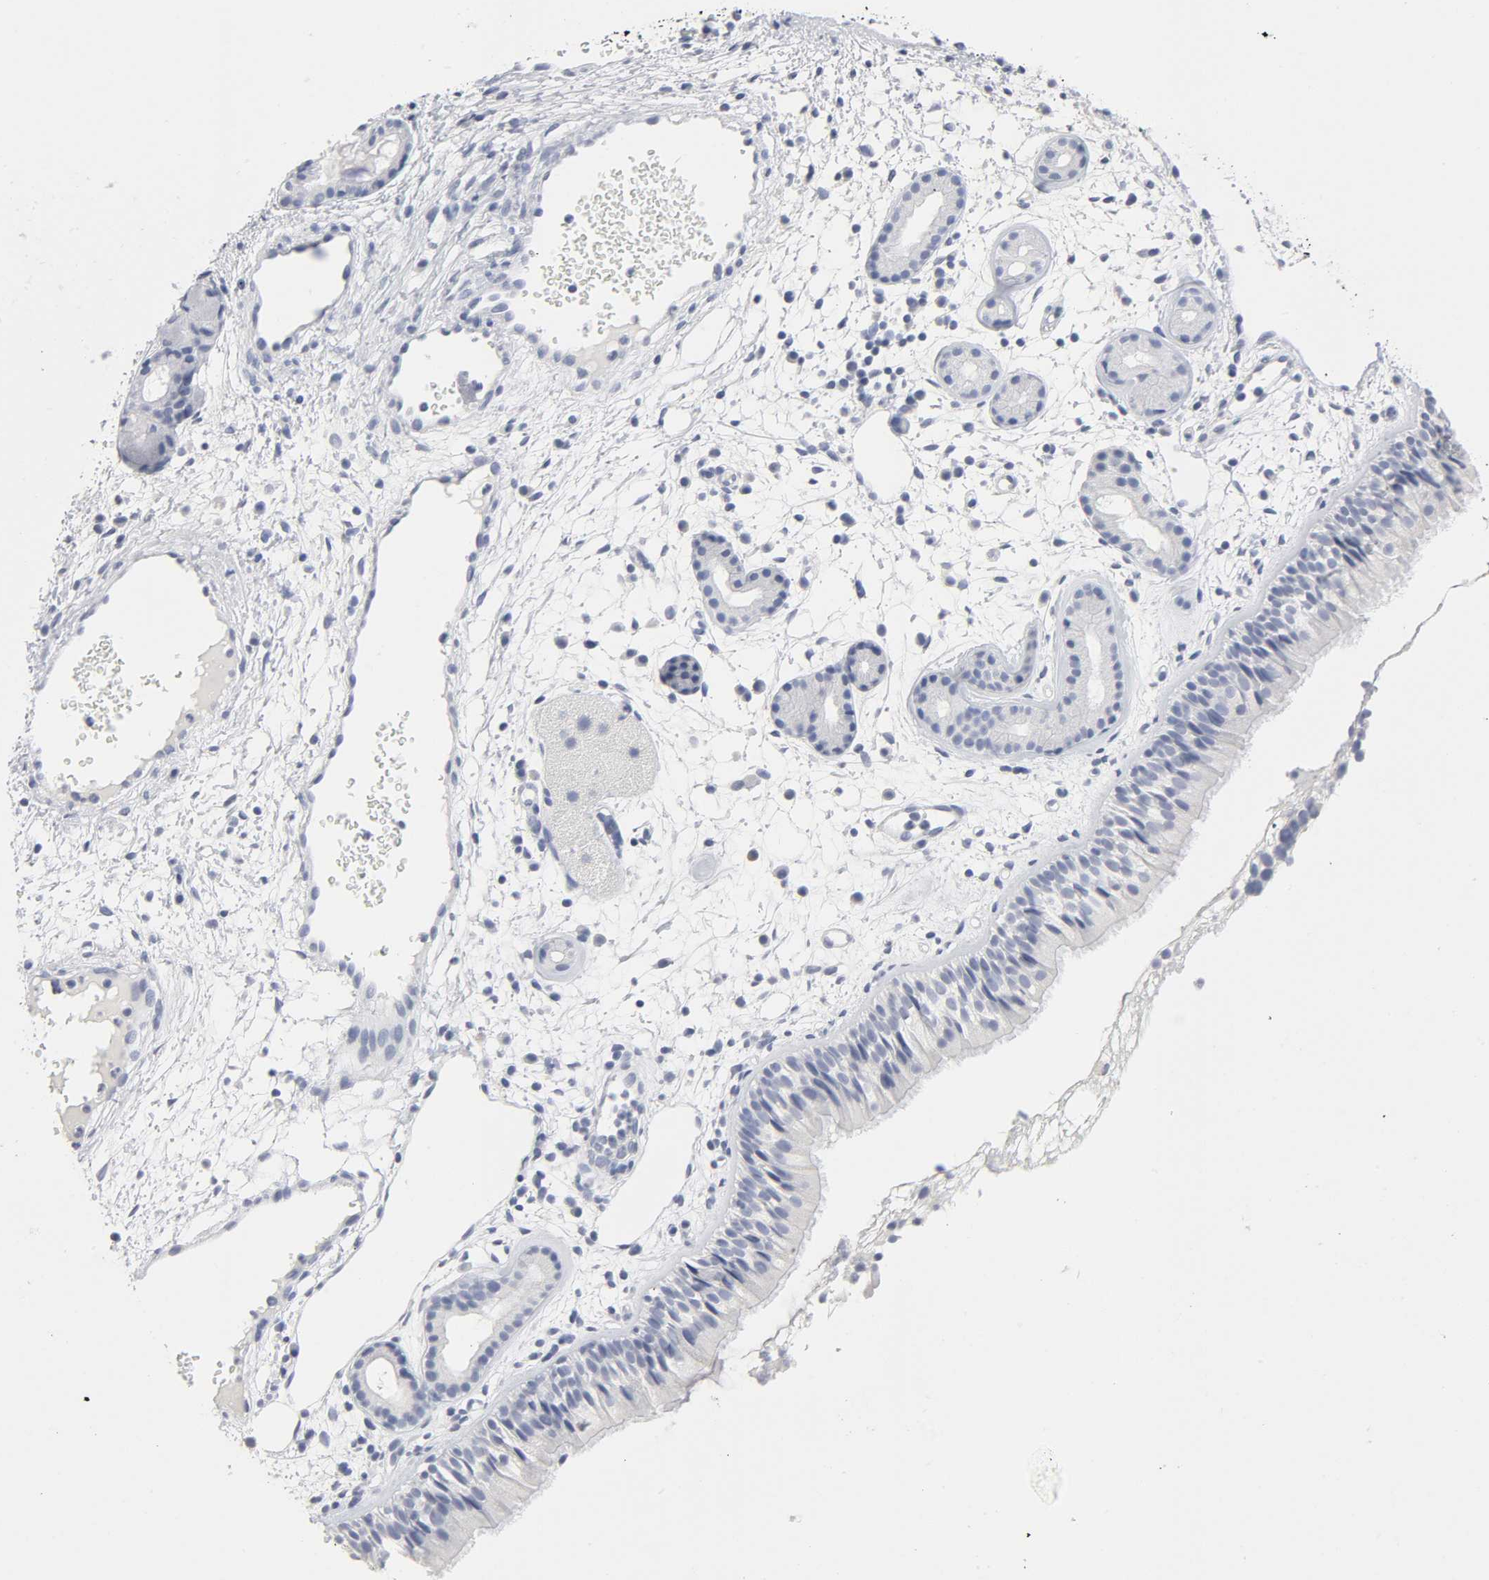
{"staining": {"intensity": "negative", "quantity": "none", "location": "none"}, "tissue": "nasopharynx", "cell_type": "Respiratory epithelial cells", "image_type": "normal", "snomed": [{"axis": "morphology", "description": "Normal tissue, NOS"}, {"axis": "morphology", "description": "Inflammation, NOS"}, {"axis": "topography", "description": "Nasopharynx"}], "caption": "A photomicrograph of nasopharynx stained for a protein reveals no brown staining in respiratory epithelial cells. Nuclei are stained in blue.", "gene": "SLCO1B3", "patient": {"sex": "female", "age": 55}}